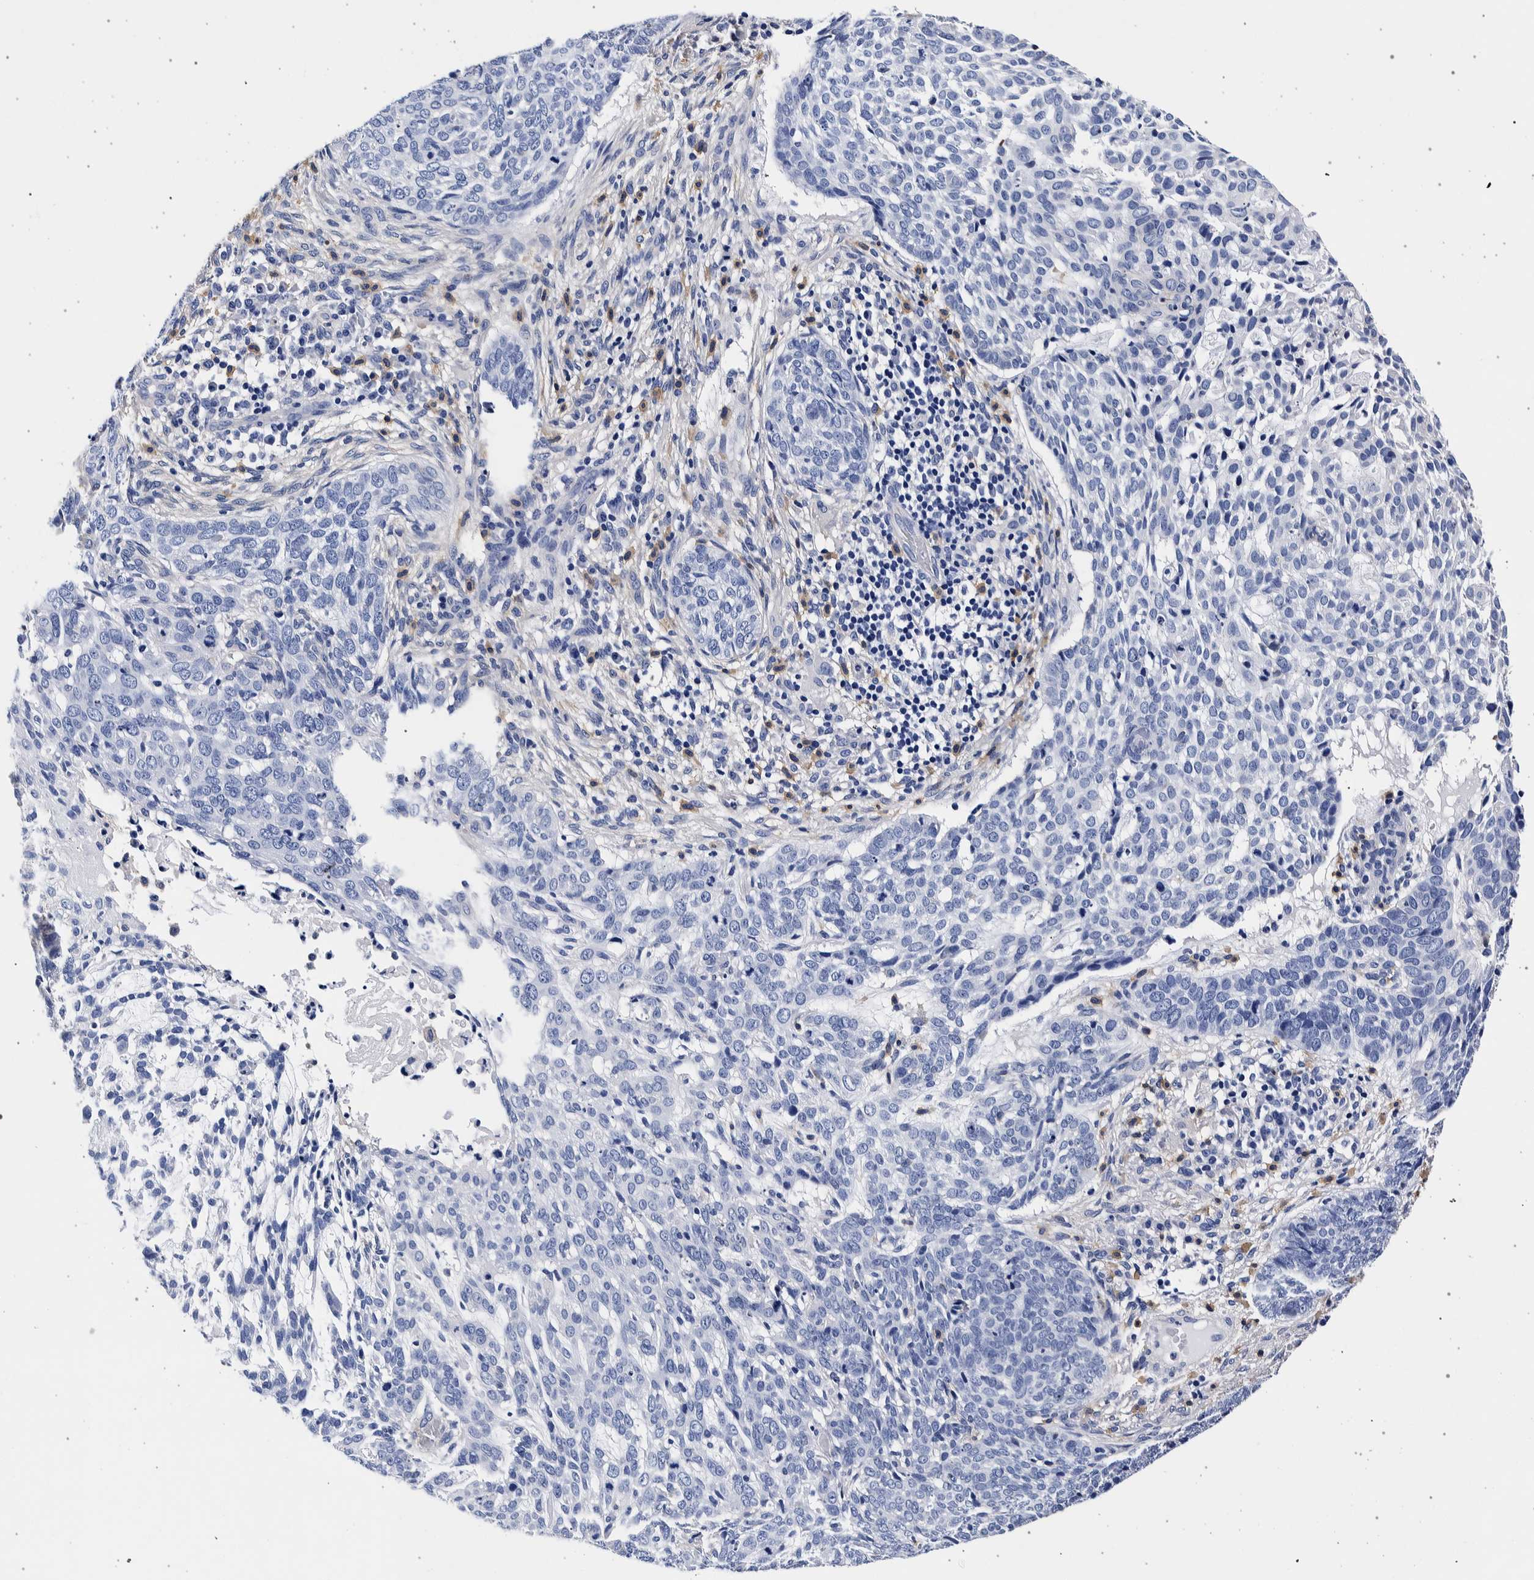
{"staining": {"intensity": "negative", "quantity": "none", "location": "none"}, "tissue": "skin cancer", "cell_type": "Tumor cells", "image_type": "cancer", "snomed": [{"axis": "morphology", "description": "Basal cell carcinoma"}, {"axis": "topography", "description": "Skin"}], "caption": "There is no significant positivity in tumor cells of skin basal cell carcinoma. (Brightfield microscopy of DAB immunohistochemistry (IHC) at high magnification).", "gene": "NIBAN2", "patient": {"sex": "female", "age": 64}}